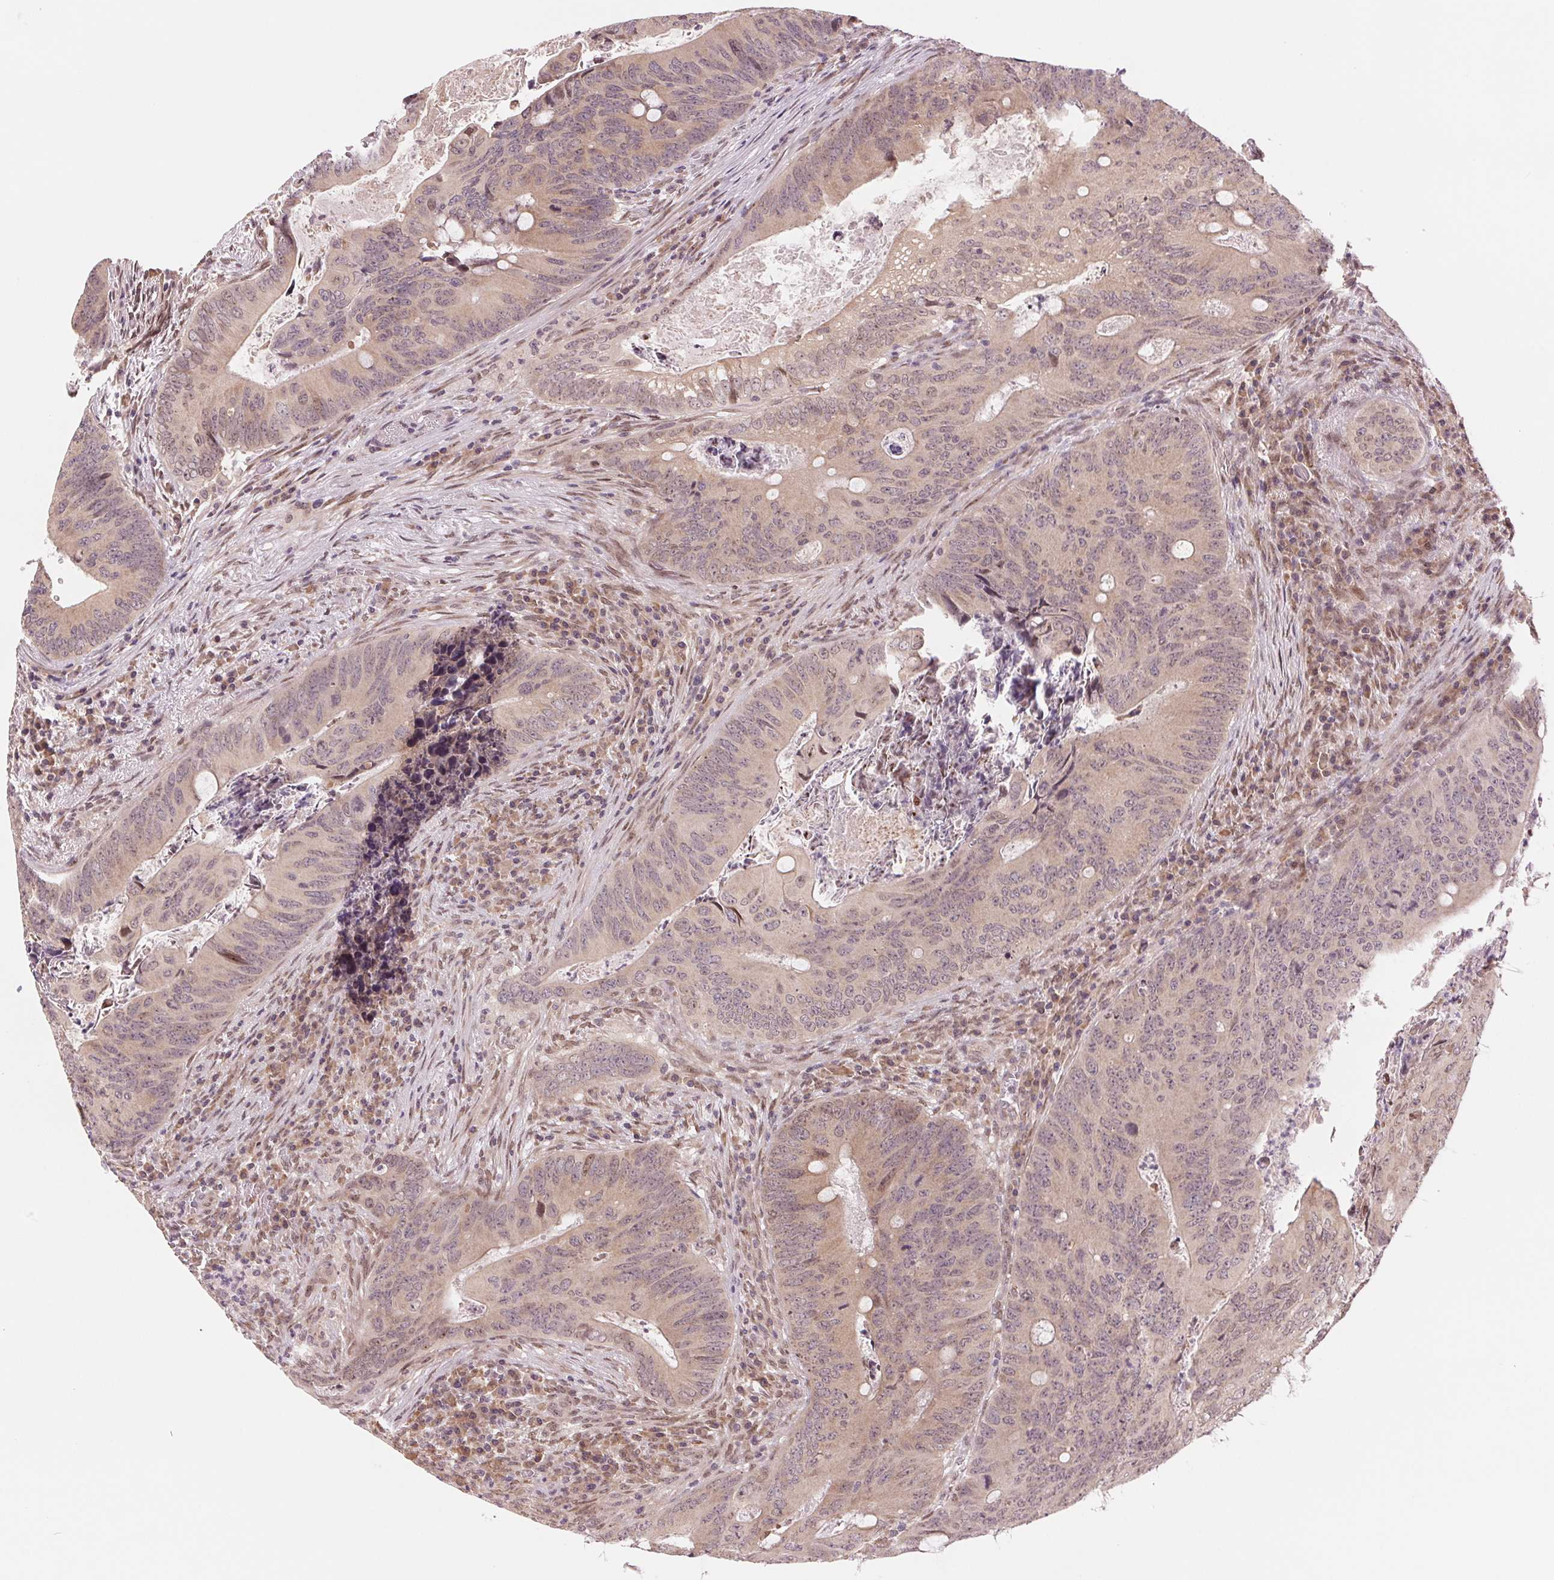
{"staining": {"intensity": "weak", "quantity": "25%-75%", "location": "cytoplasmic/membranous"}, "tissue": "colorectal cancer", "cell_type": "Tumor cells", "image_type": "cancer", "snomed": [{"axis": "morphology", "description": "Adenocarcinoma, NOS"}, {"axis": "topography", "description": "Colon"}], "caption": "Colorectal cancer (adenocarcinoma) stained with DAB (3,3'-diaminobenzidine) immunohistochemistry (IHC) exhibits low levels of weak cytoplasmic/membranous positivity in approximately 25%-75% of tumor cells.", "gene": "ERI3", "patient": {"sex": "female", "age": 74}}